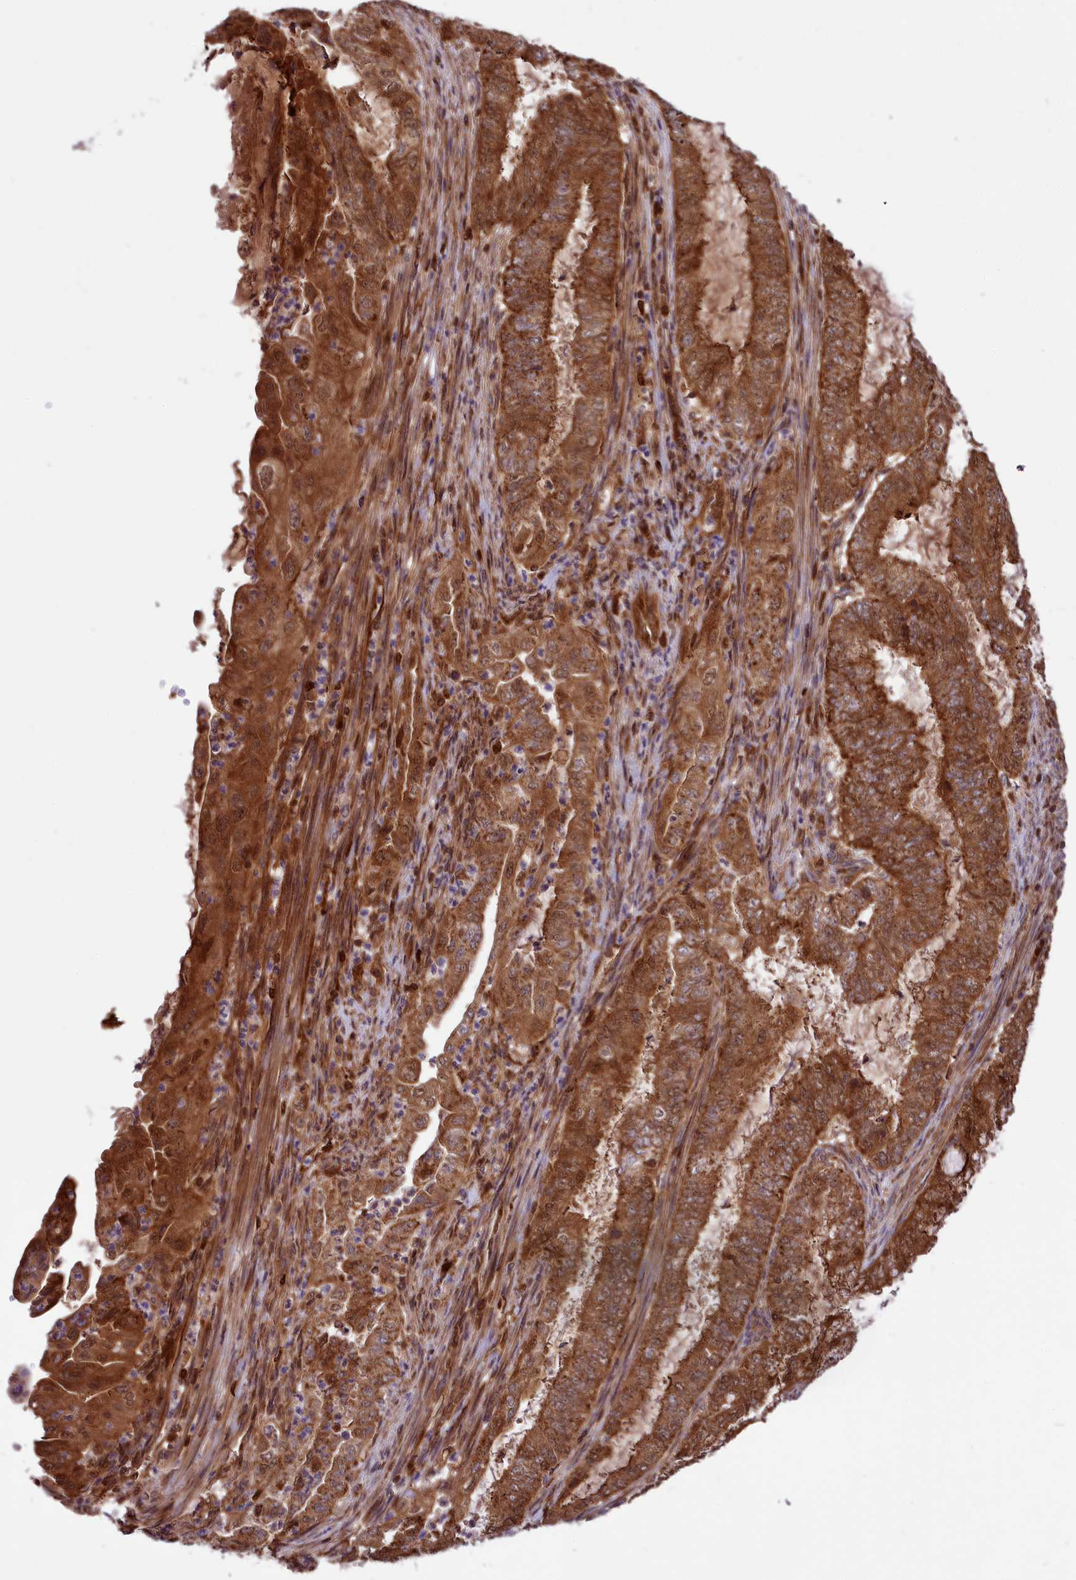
{"staining": {"intensity": "strong", "quantity": ">75%", "location": "cytoplasmic/membranous"}, "tissue": "endometrial cancer", "cell_type": "Tumor cells", "image_type": "cancer", "snomed": [{"axis": "morphology", "description": "Adenocarcinoma, NOS"}, {"axis": "topography", "description": "Endometrium"}], "caption": "Immunohistochemistry staining of endometrial adenocarcinoma, which reveals high levels of strong cytoplasmic/membranous staining in approximately >75% of tumor cells indicating strong cytoplasmic/membranous protein positivity. The staining was performed using DAB (3,3'-diaminobenzidine) (brown) for protein detection and nuclei were counterstained in hematoxylin (blue).", "gene": "COX17", "patient": {"sex": "female", "age": 51}}